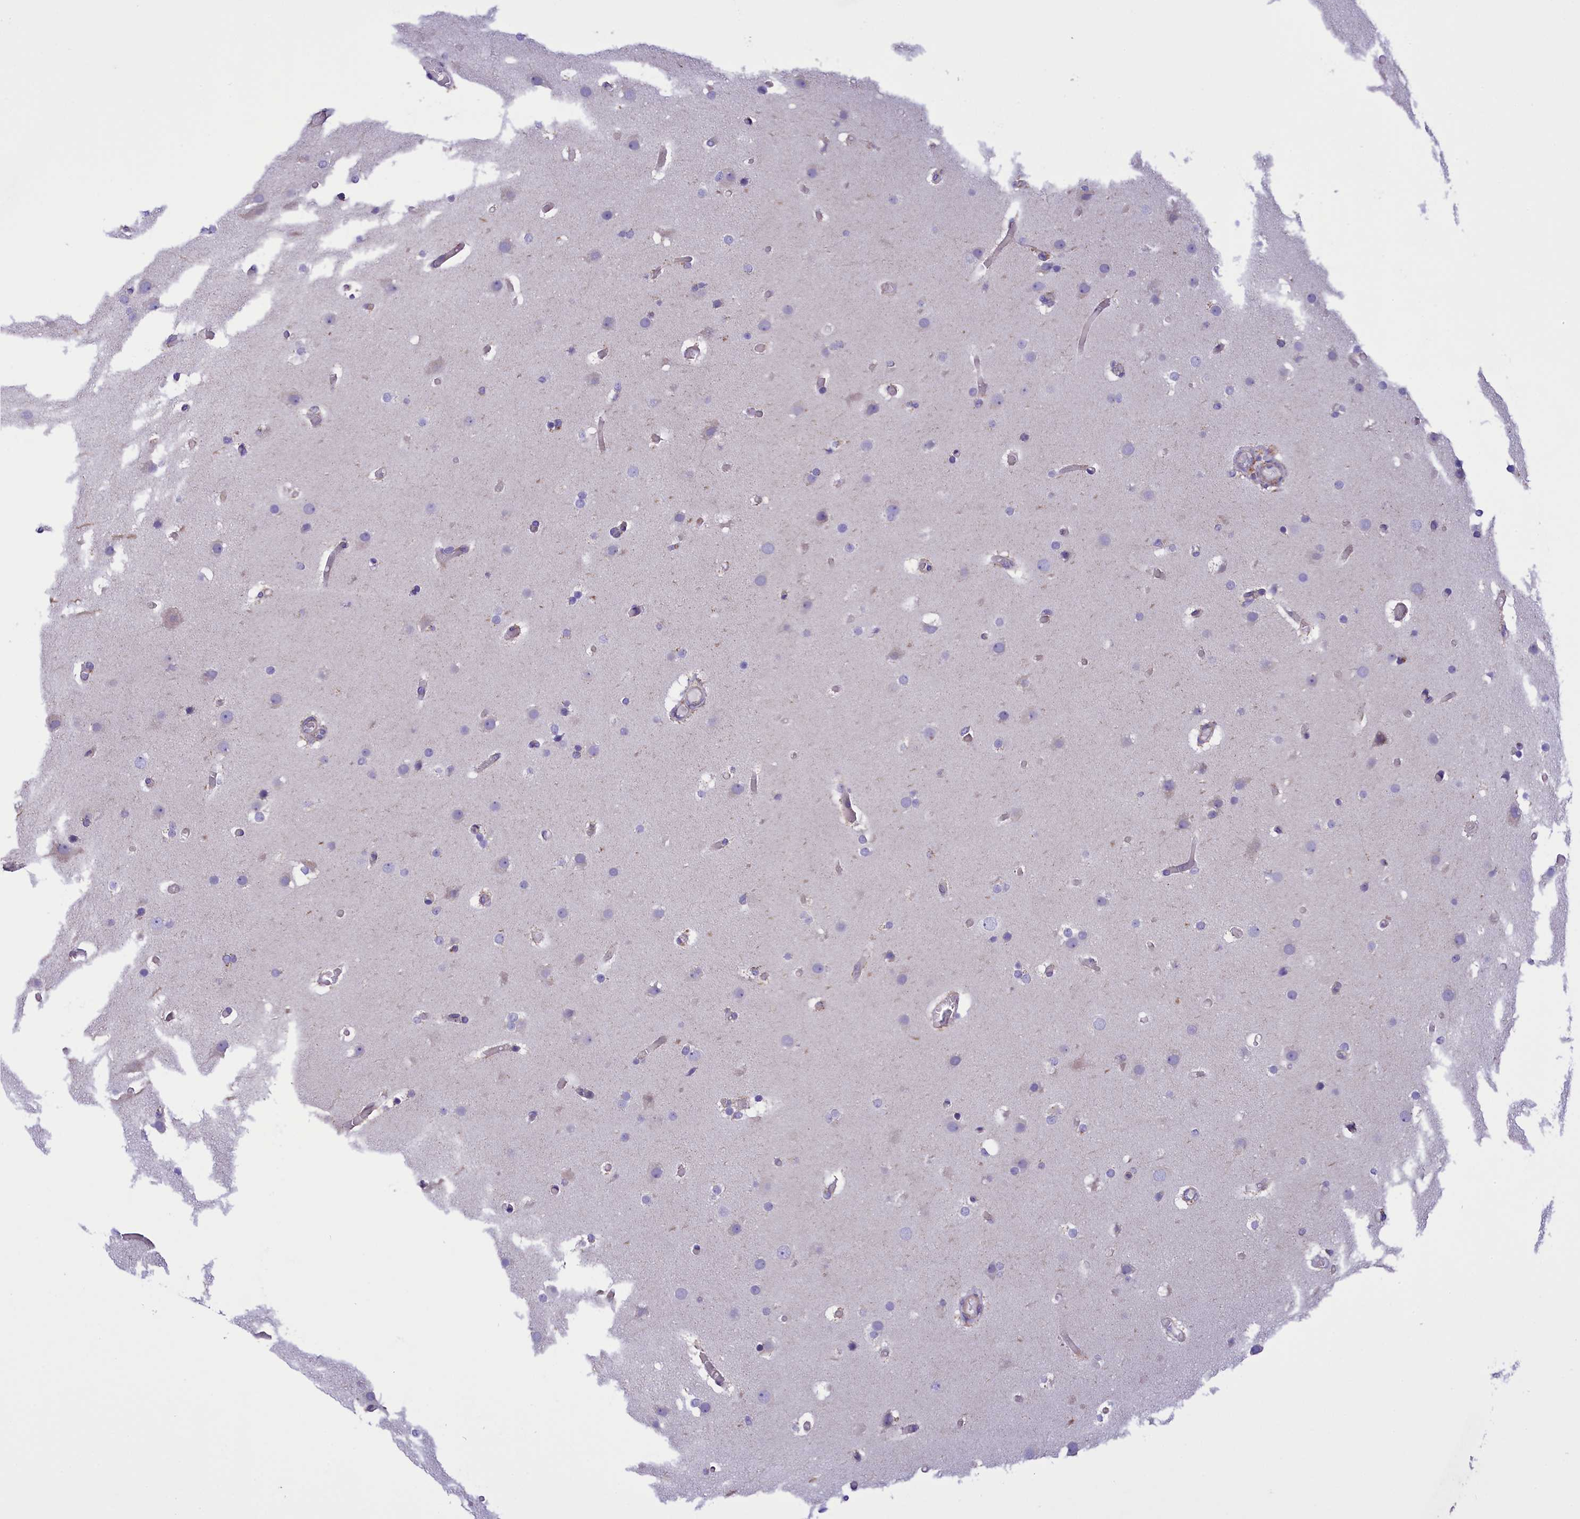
{"staining": {"intensity": "negative", "quantity": "none", "location": "none"}, "tissue": "glioma", "cell_type": "Tumor cells", "image_type": "cancer", "snomed": [{"axis": "morphology", "description": "Glioma, malignant, High grade"}, {"axis": "topography", "description": "Cerebral cortex"}], "caption": "Protein analysis of glioma displays no significant positivity in tumor cells.", "gene": "CORO7-PAM16", "patient": {"sex": "female", "age": 36}}